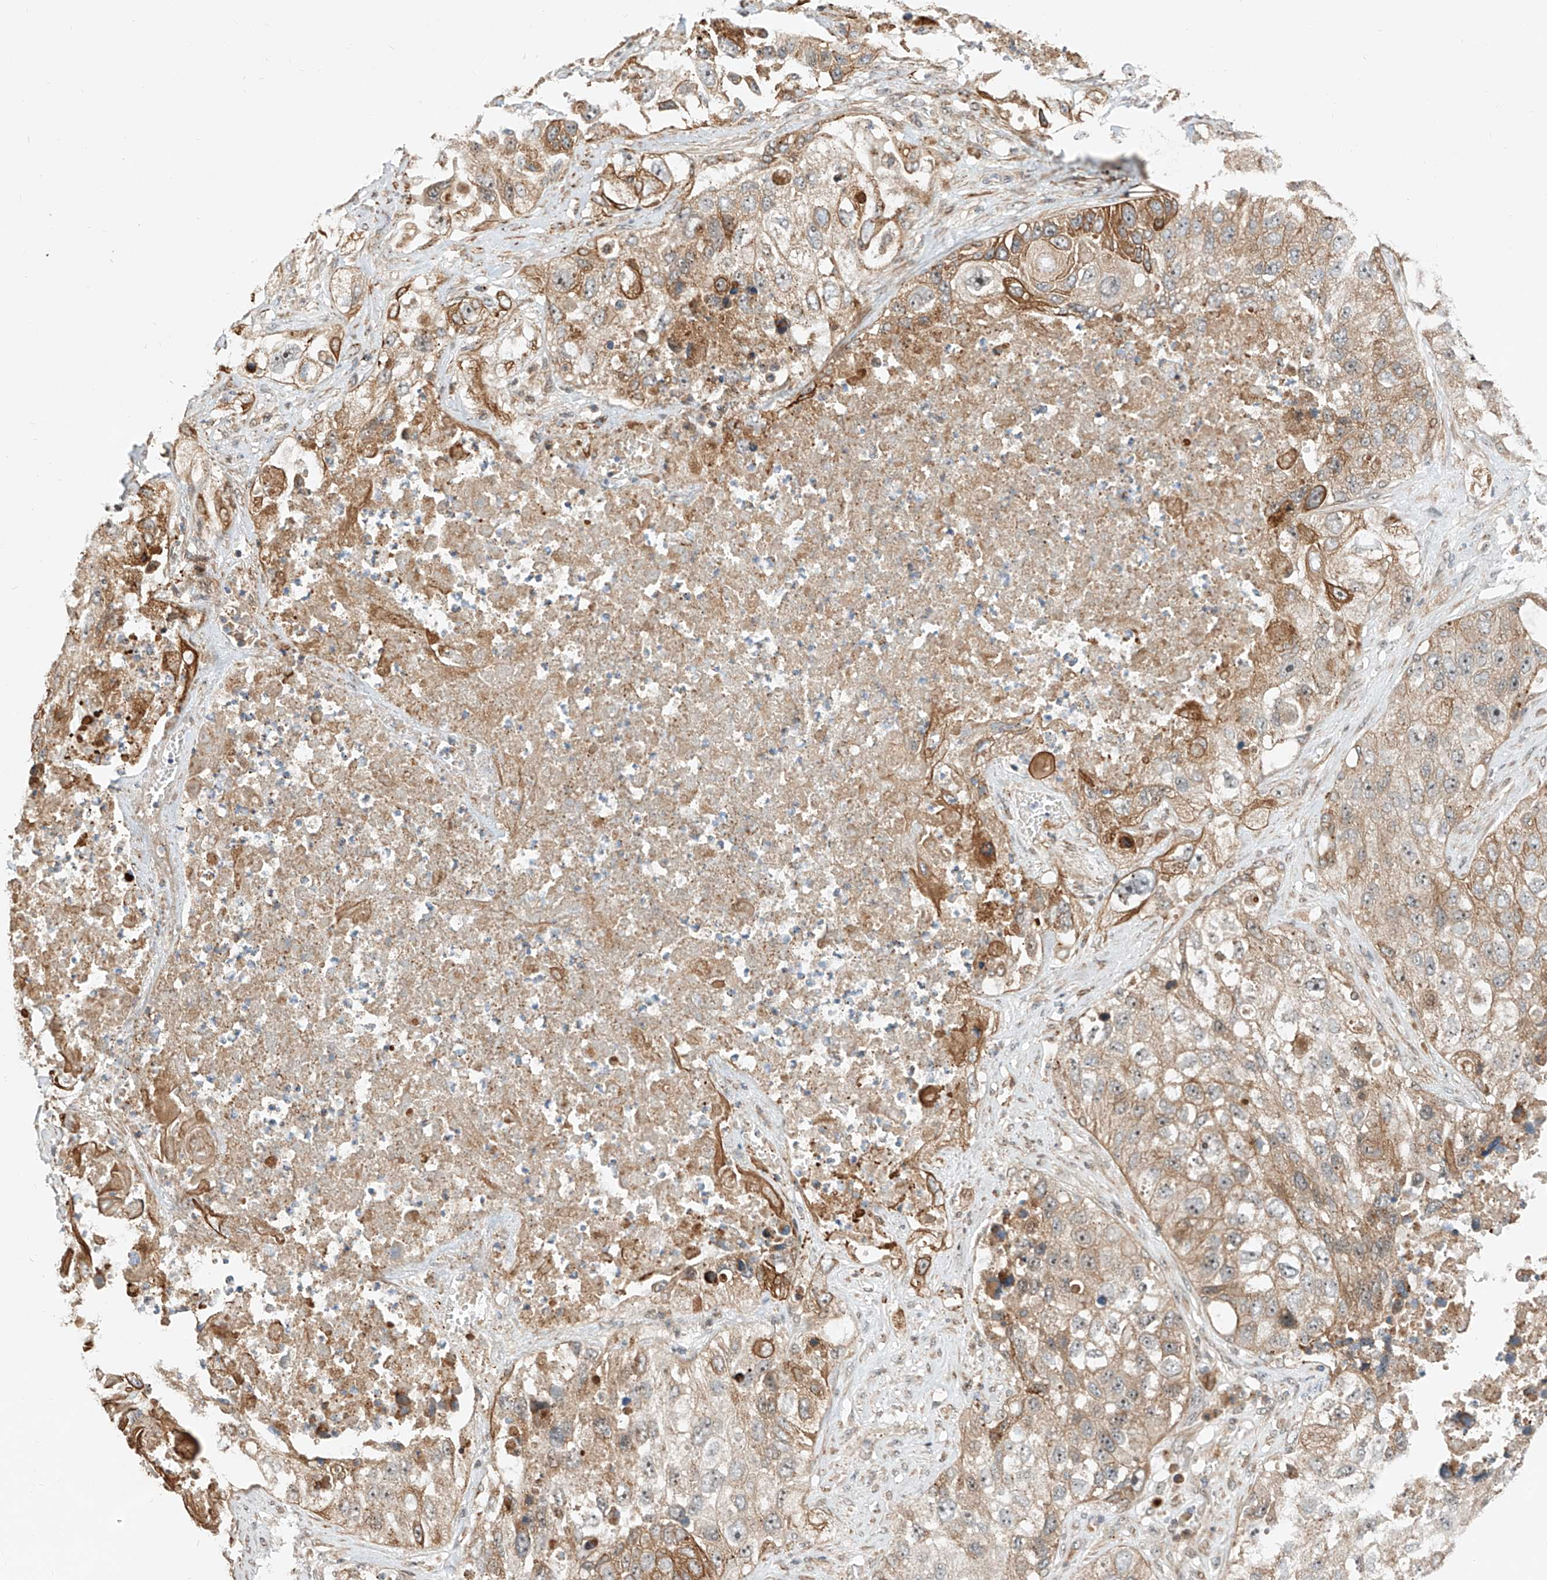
{"staining": {"intensity": "moderate", "quantity": ">75%", "location": "cytoplasmic/membranous"}, "tissue": "lung cancer", "cell_type": "Tumor cells", "image_type": "cancer", "snomed": [{"axis": "morphology", "description": "Squamous cell carcinoma, NOS"}, {"axis": "topography", "description": "Lung"}], "caption": "A medium amount of moderate cytoplasmic/membranous positivity is seen in about >75% of tumor cells in lung cancer (squamous cell carcinoma) tissue.", "gene": "CPAMD8", "patient": {"sex": "male", "age": 61}}